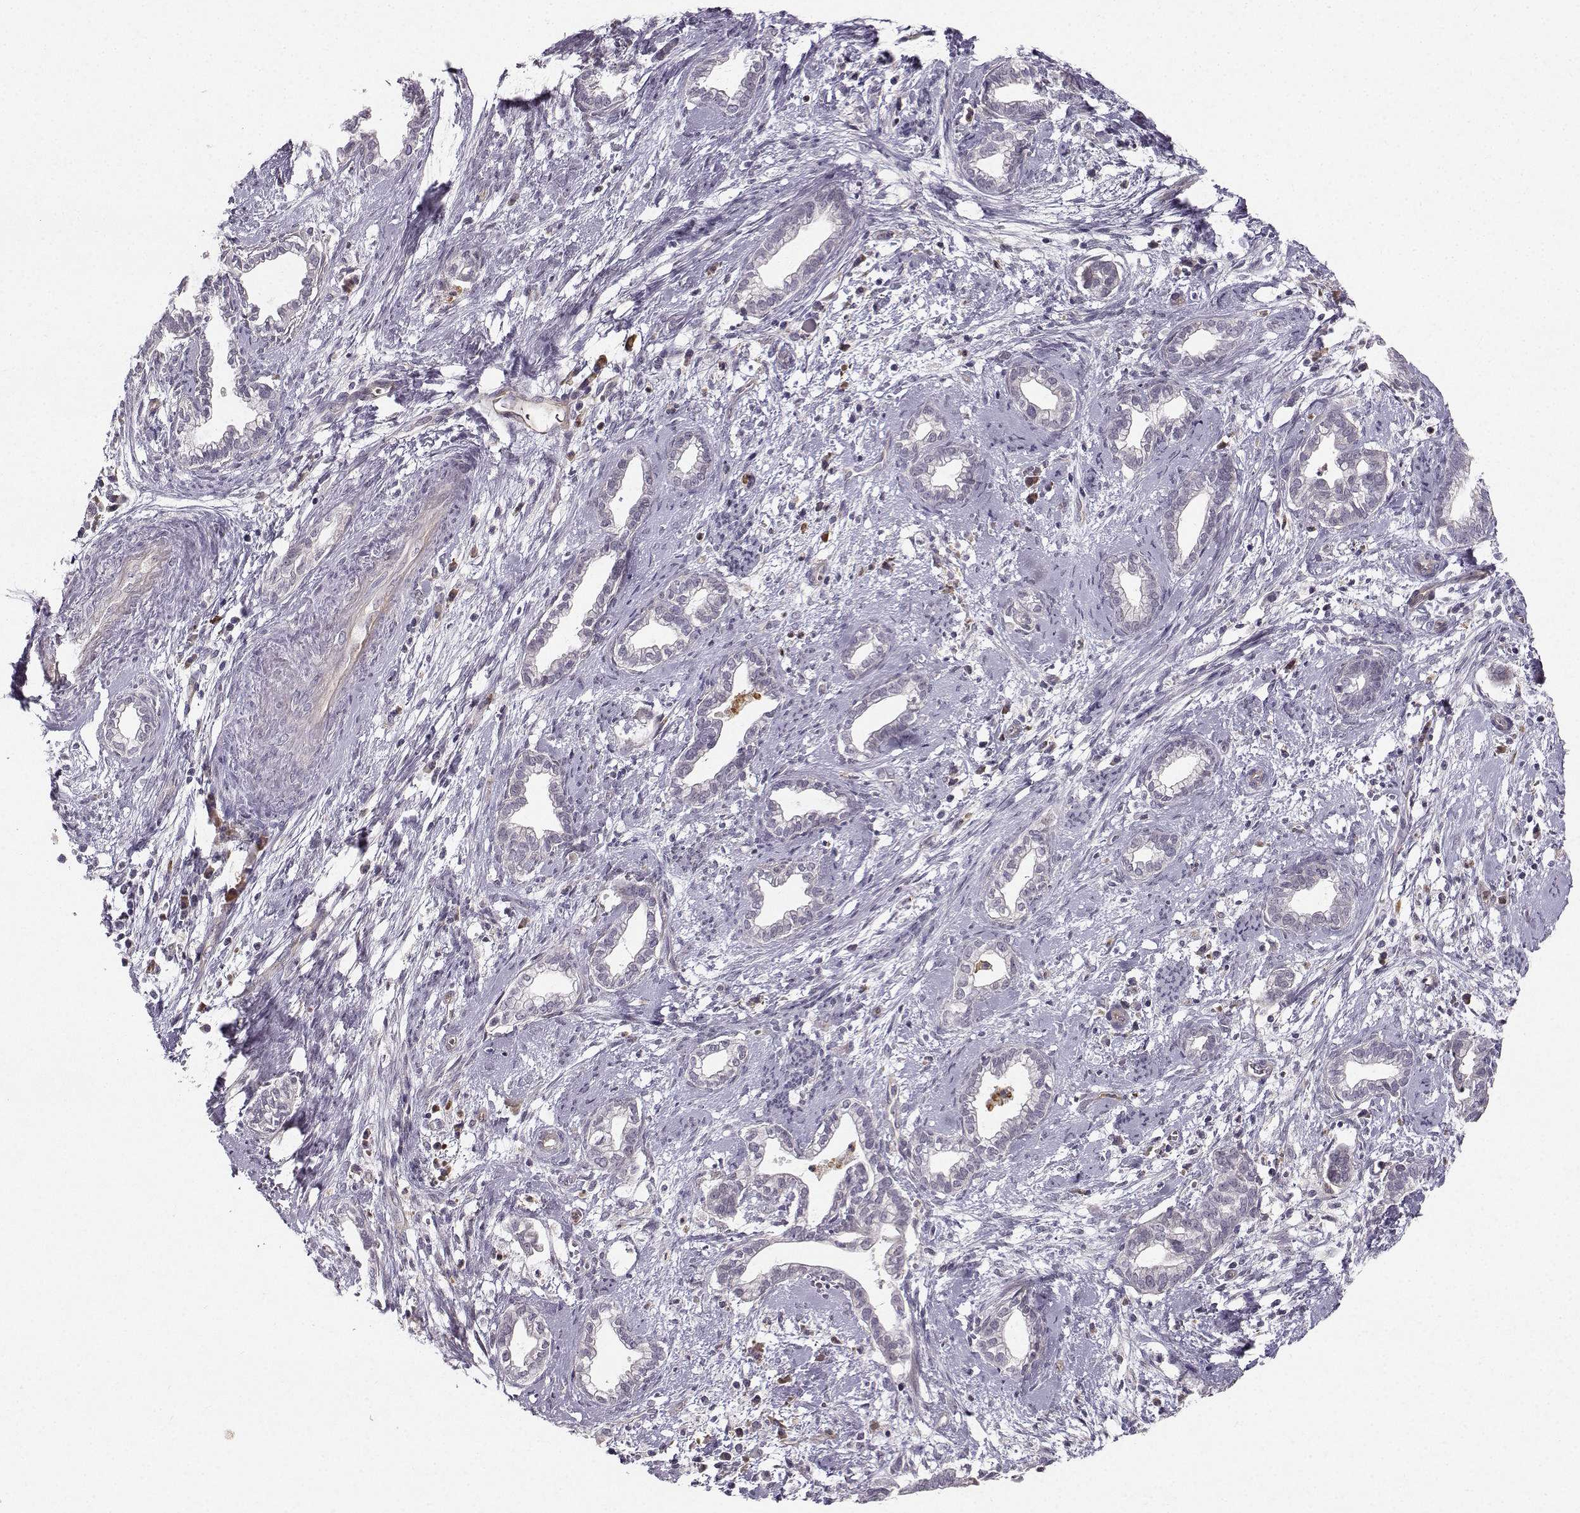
{"staining": {"intensity": "negative", "quantity": "none", "location": "none"}, "tissue": "cervical cancer", "cell_type": "Tumor cells", "image_type": "cancer", "snomed": [{"axis": "morphology", "description": "Adenocarcinoma, NOS"}, {"axis": "topography", "description": "Cervix"}], "caption": "Cervical cancer was stained to show a protein in brown. There is no significant positivity in tumor cells. (DAB immunohistochemistry (IHC), high magnification).", "gene": "OPRD1", "patient": {"sex": "female", "age": 62}}